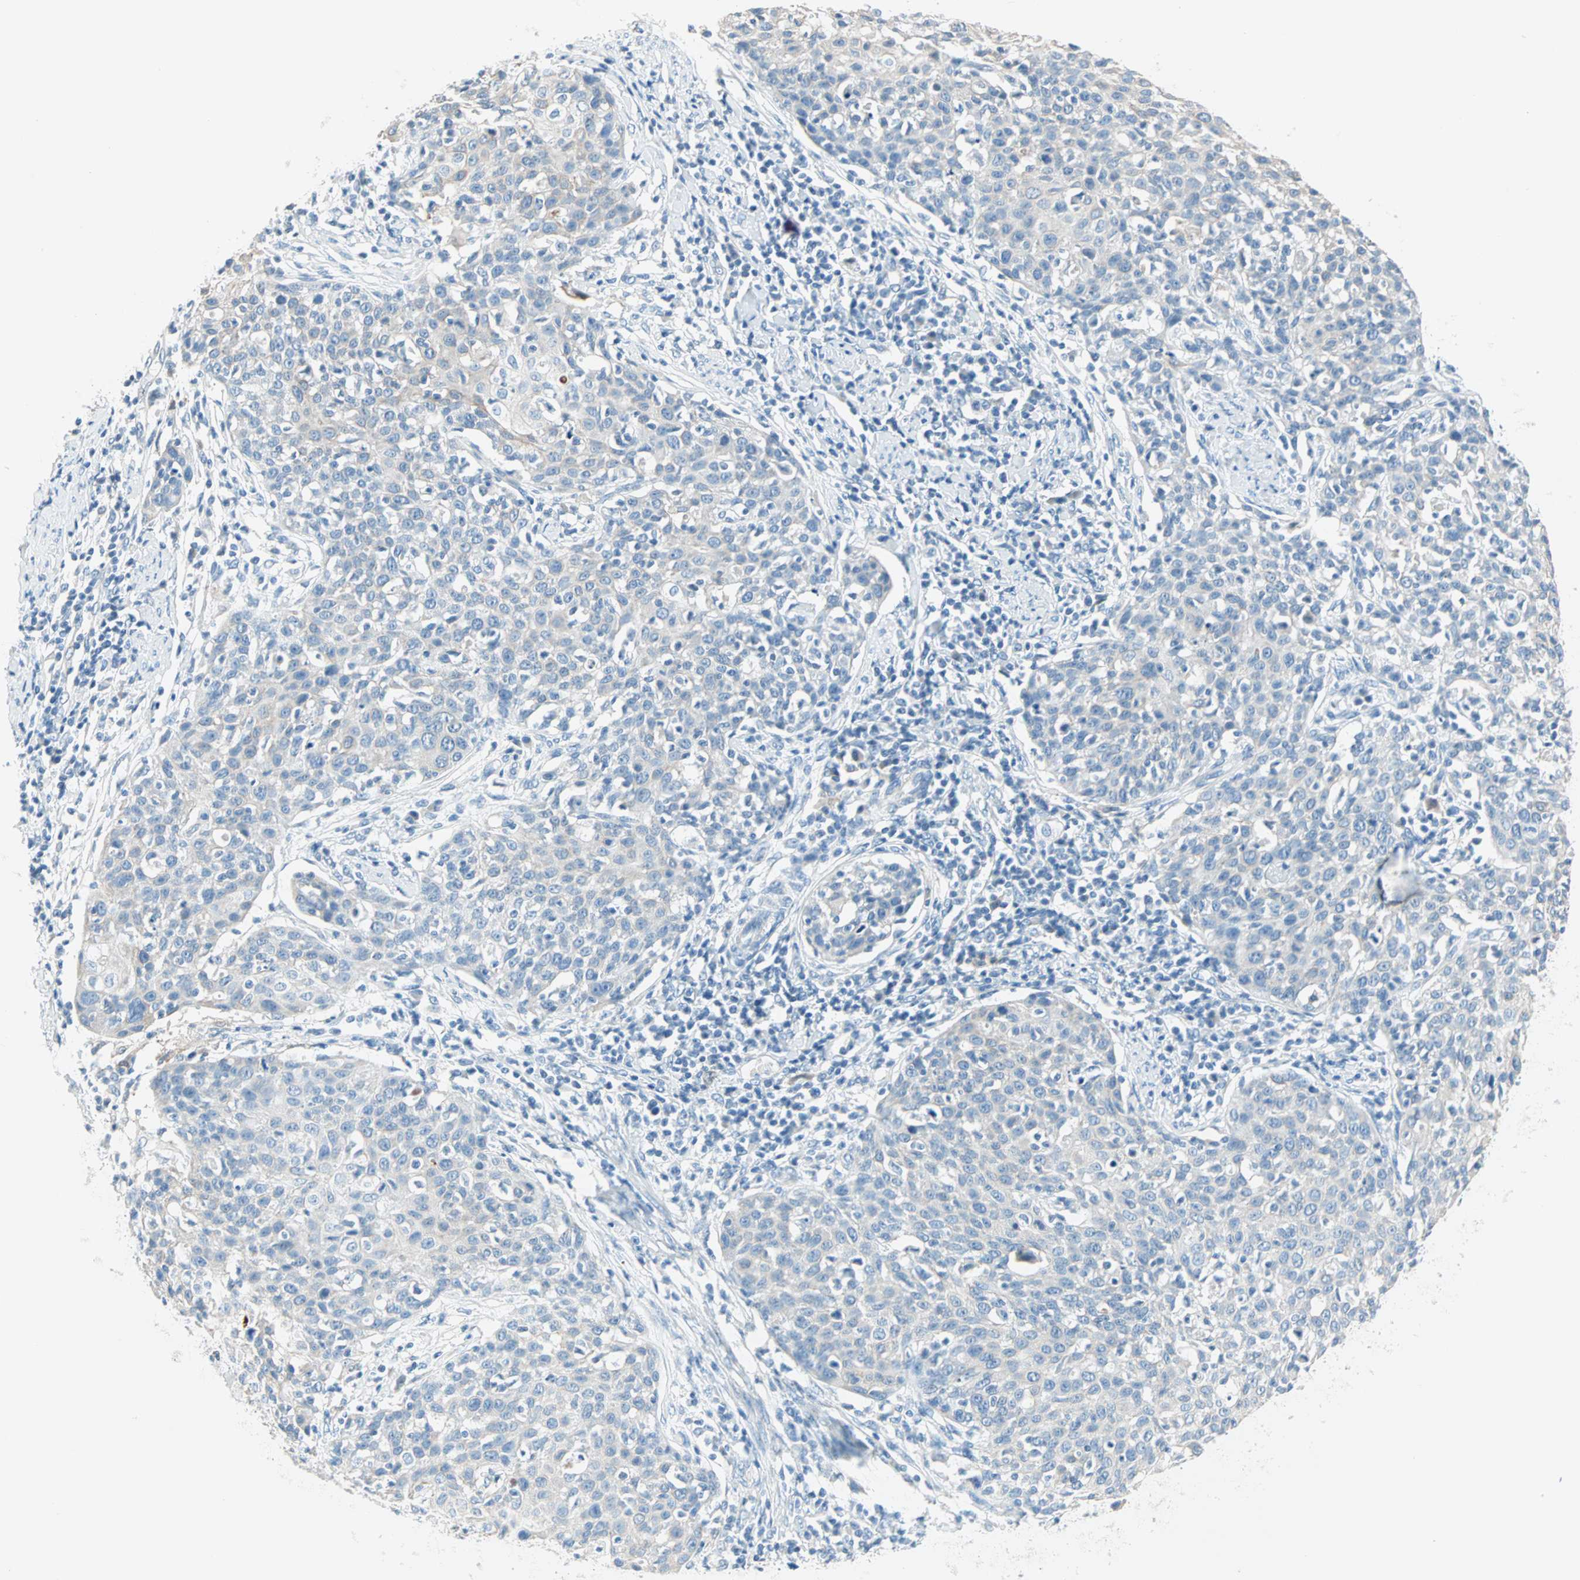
{"staining": {"intensity": "negative", "quantity": "none", "location": "none"}, "tissue": "cervical cancer", "cell_type": "Tumor cells", "image_type": "cancer", "snomed": [{"axis": "morphology", "description": "Squamous cell carcinoma, NOS"}, {"axis": "topography", "description": "Cervix"}], "caption": "Immunohistochemical staining of cervical cancer (squamous cell carcinoma) shows no significant staining in tumor cells.", "gene": "SULT1C2", "patient": {"sex": "female", "age": 38}}